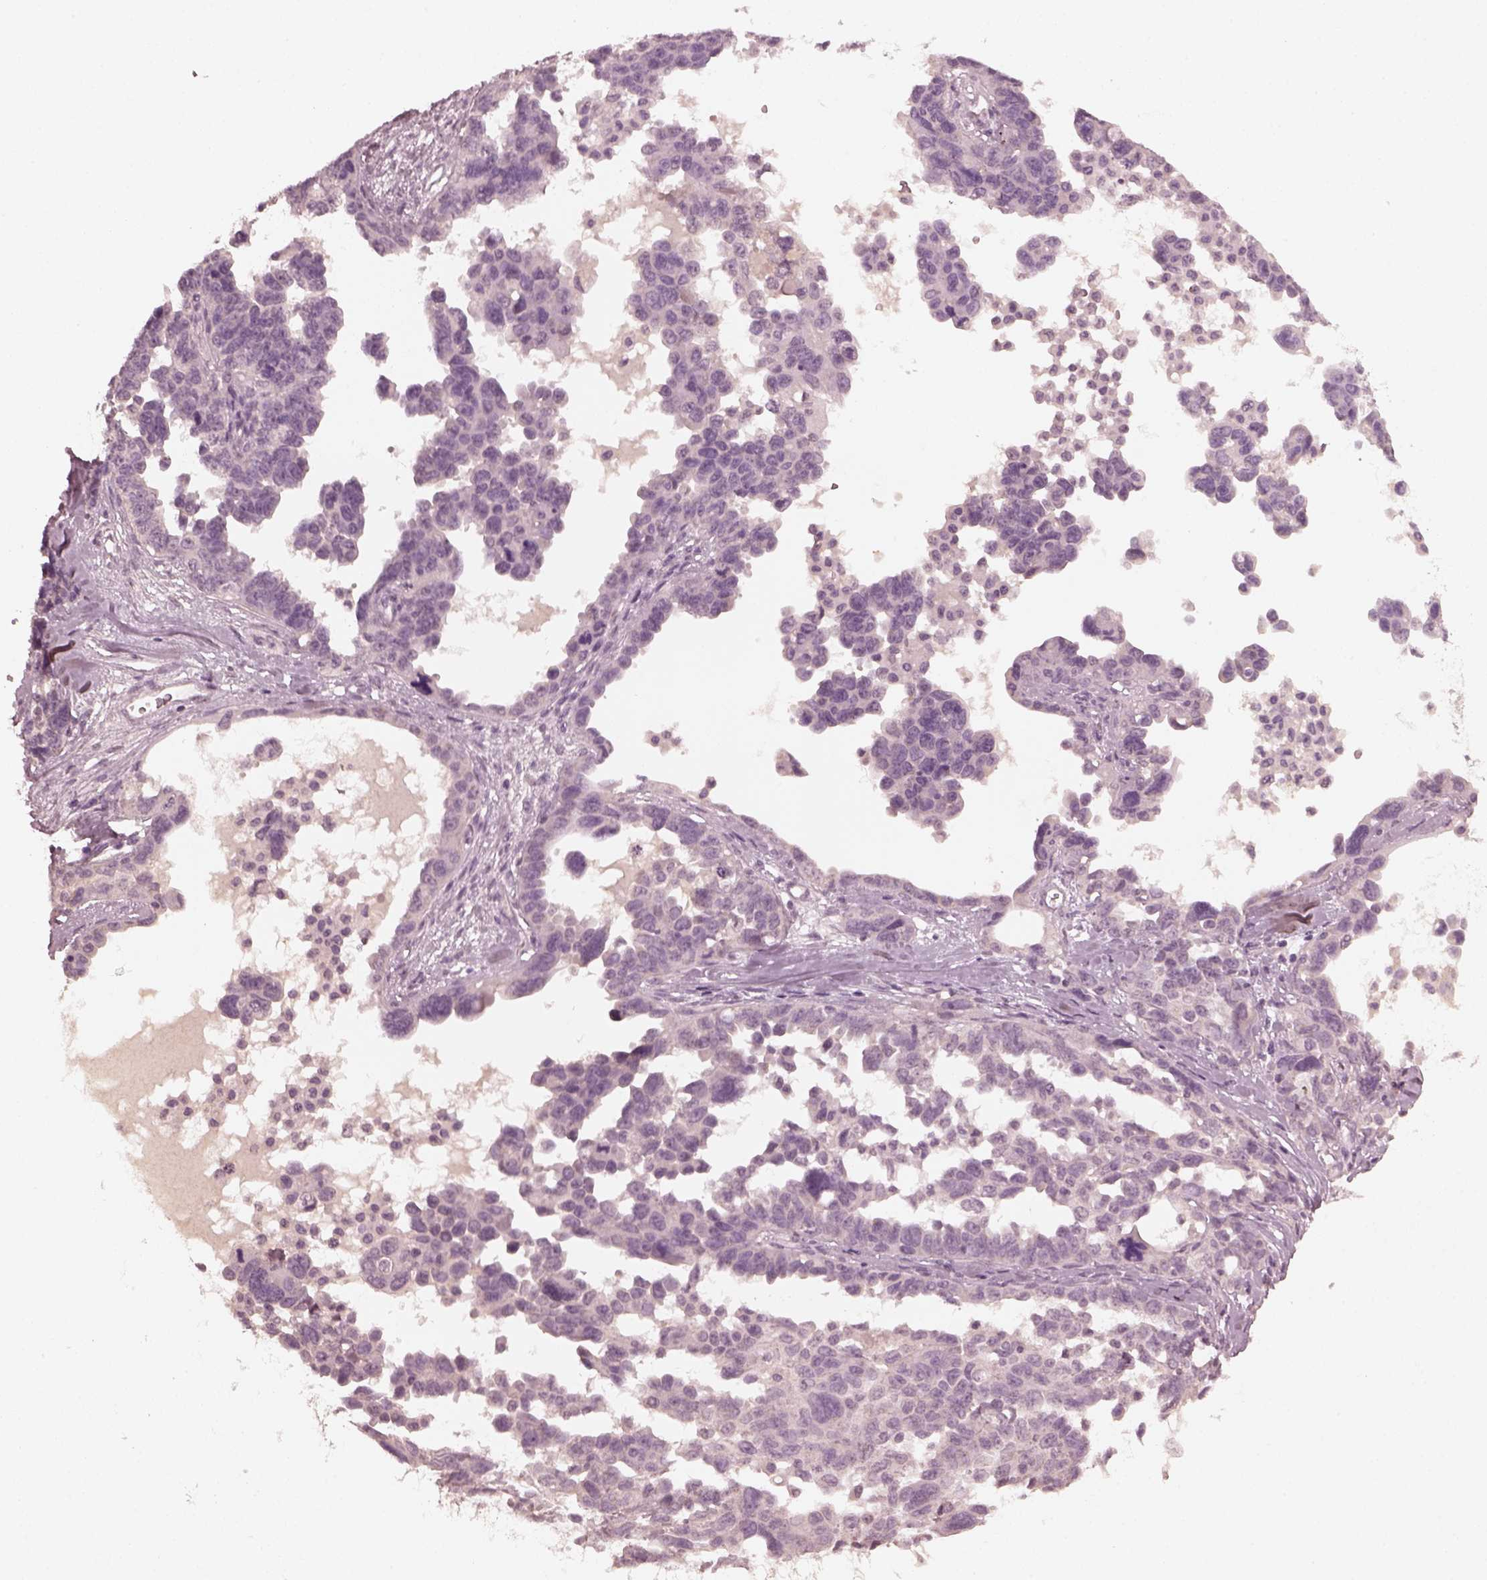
{"staining": {"intensity": "negative", "quantity": "none", "location": "none"}, "tissue": "ovarian cancer", "cell_type": "Tumor cells", "image_type": "cancer", "snomed": [{"axis": "morphology", "description": "Cystadenocarcinoma, serous, NOS"}, {"axis": "topography", "description": "Ovary"}], "caption": "Ovarian cancer (serous cystadenocarcinoma) stained for a protein using immunohistochemistry (IHC) exhibits no positivity tumor cells.", "gene": "KRT79", "patient": {"sex": "female", "age": 69}}